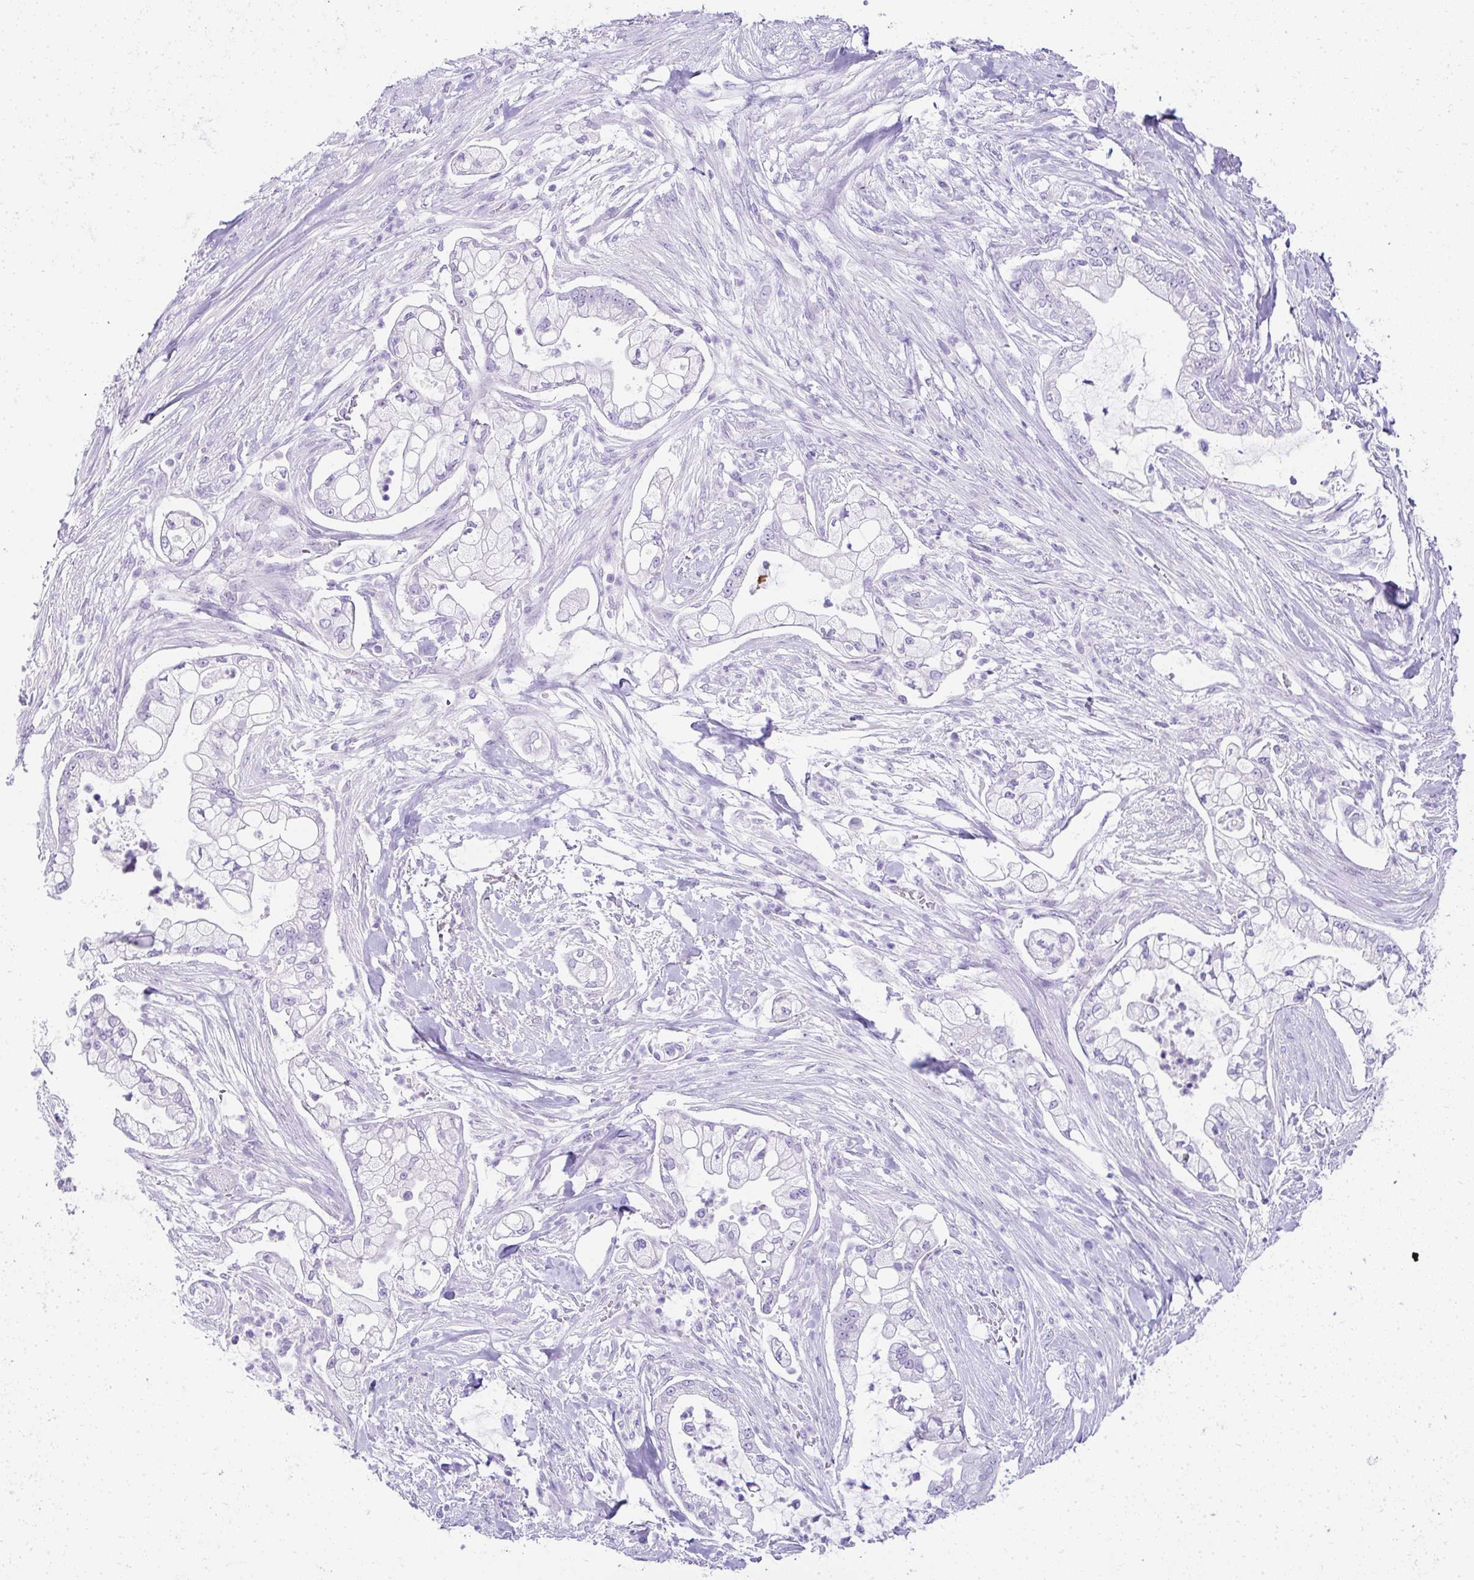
{"staining": {"intensity": "negative", "quantity": "none", "location": "none"}, "tissue": "pancreatic cancer", "cell_type": "Tumor cells", "image_type": "cancer", "snomed": [{"axis": "morphology", "description": "Adenocarcinoma, NOS"}, {"axis": "topography", "description": "Pancreas"}], "caption": "A micrograph of human pancreatic cancer is negative for staining in tumor cells. The staining was performed using DAB (3,3'-diaminobenzidine) to visualize the protein expression in brown, while the nuclei were stained in blue with hematoxylin (Magnification: 20x).", "gene": "RNF183", "patient": {"sex": "female", "age": 69}}